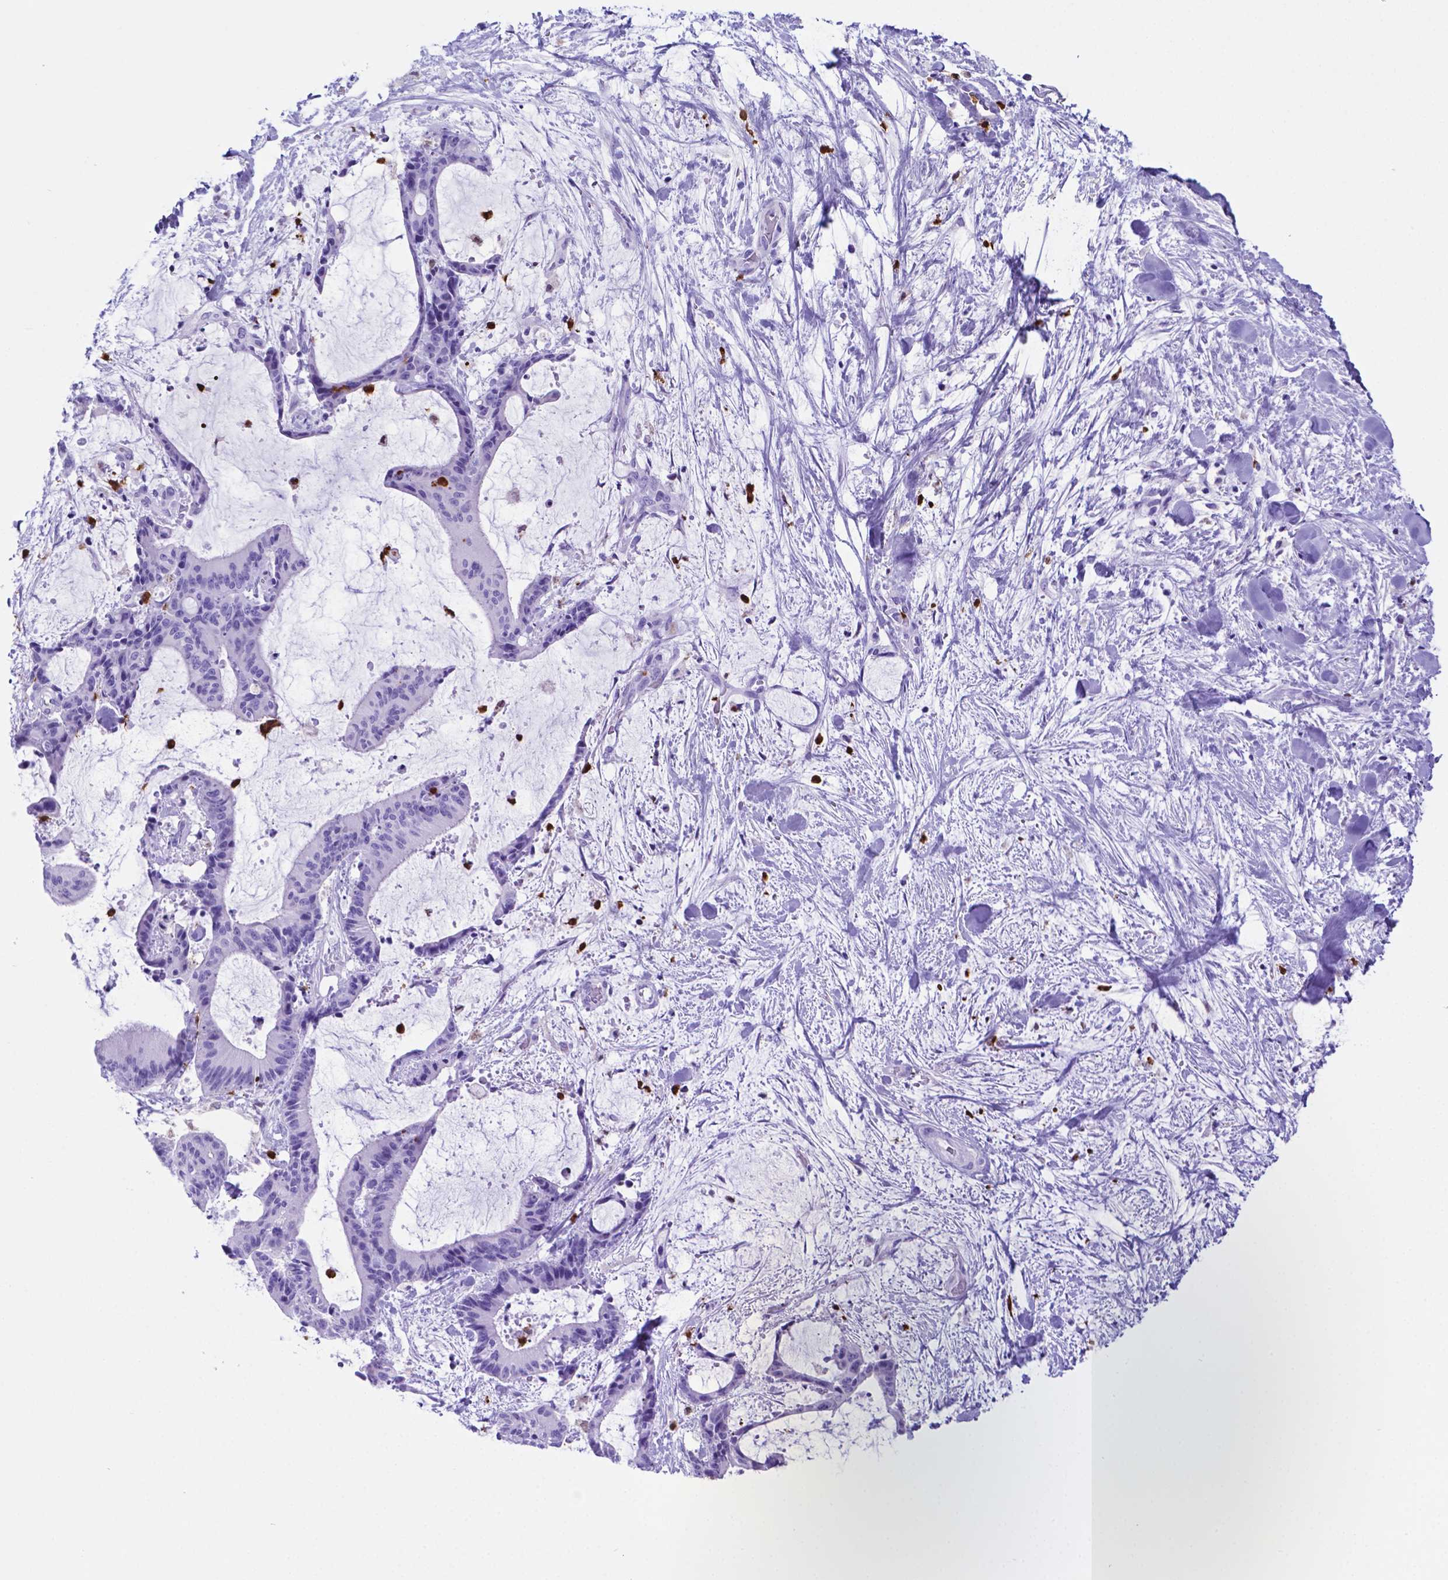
{"staining": {"intensity": "negative", "quantity": "none", "location": "none"}, "tissue": "liver cancer", "cell_type": "Tumor cells", "image_type": "cancer", "snomed": [{"axis": "morphology", "description": "Cholangiocarcinoma"}, {"axis": "topography", "description": "Liver"}], "caption": "A photomicrograph of human liver cancer (cholangiocarcinoma) is negative for staining in tumor cells. (DAB (3,3'-diaminobenzidine) immunohistochemistry visualized using brightfield microscopy, high magnification).", "gene": "LZTR1", "patient": {"sex": "female", "age": 73}}